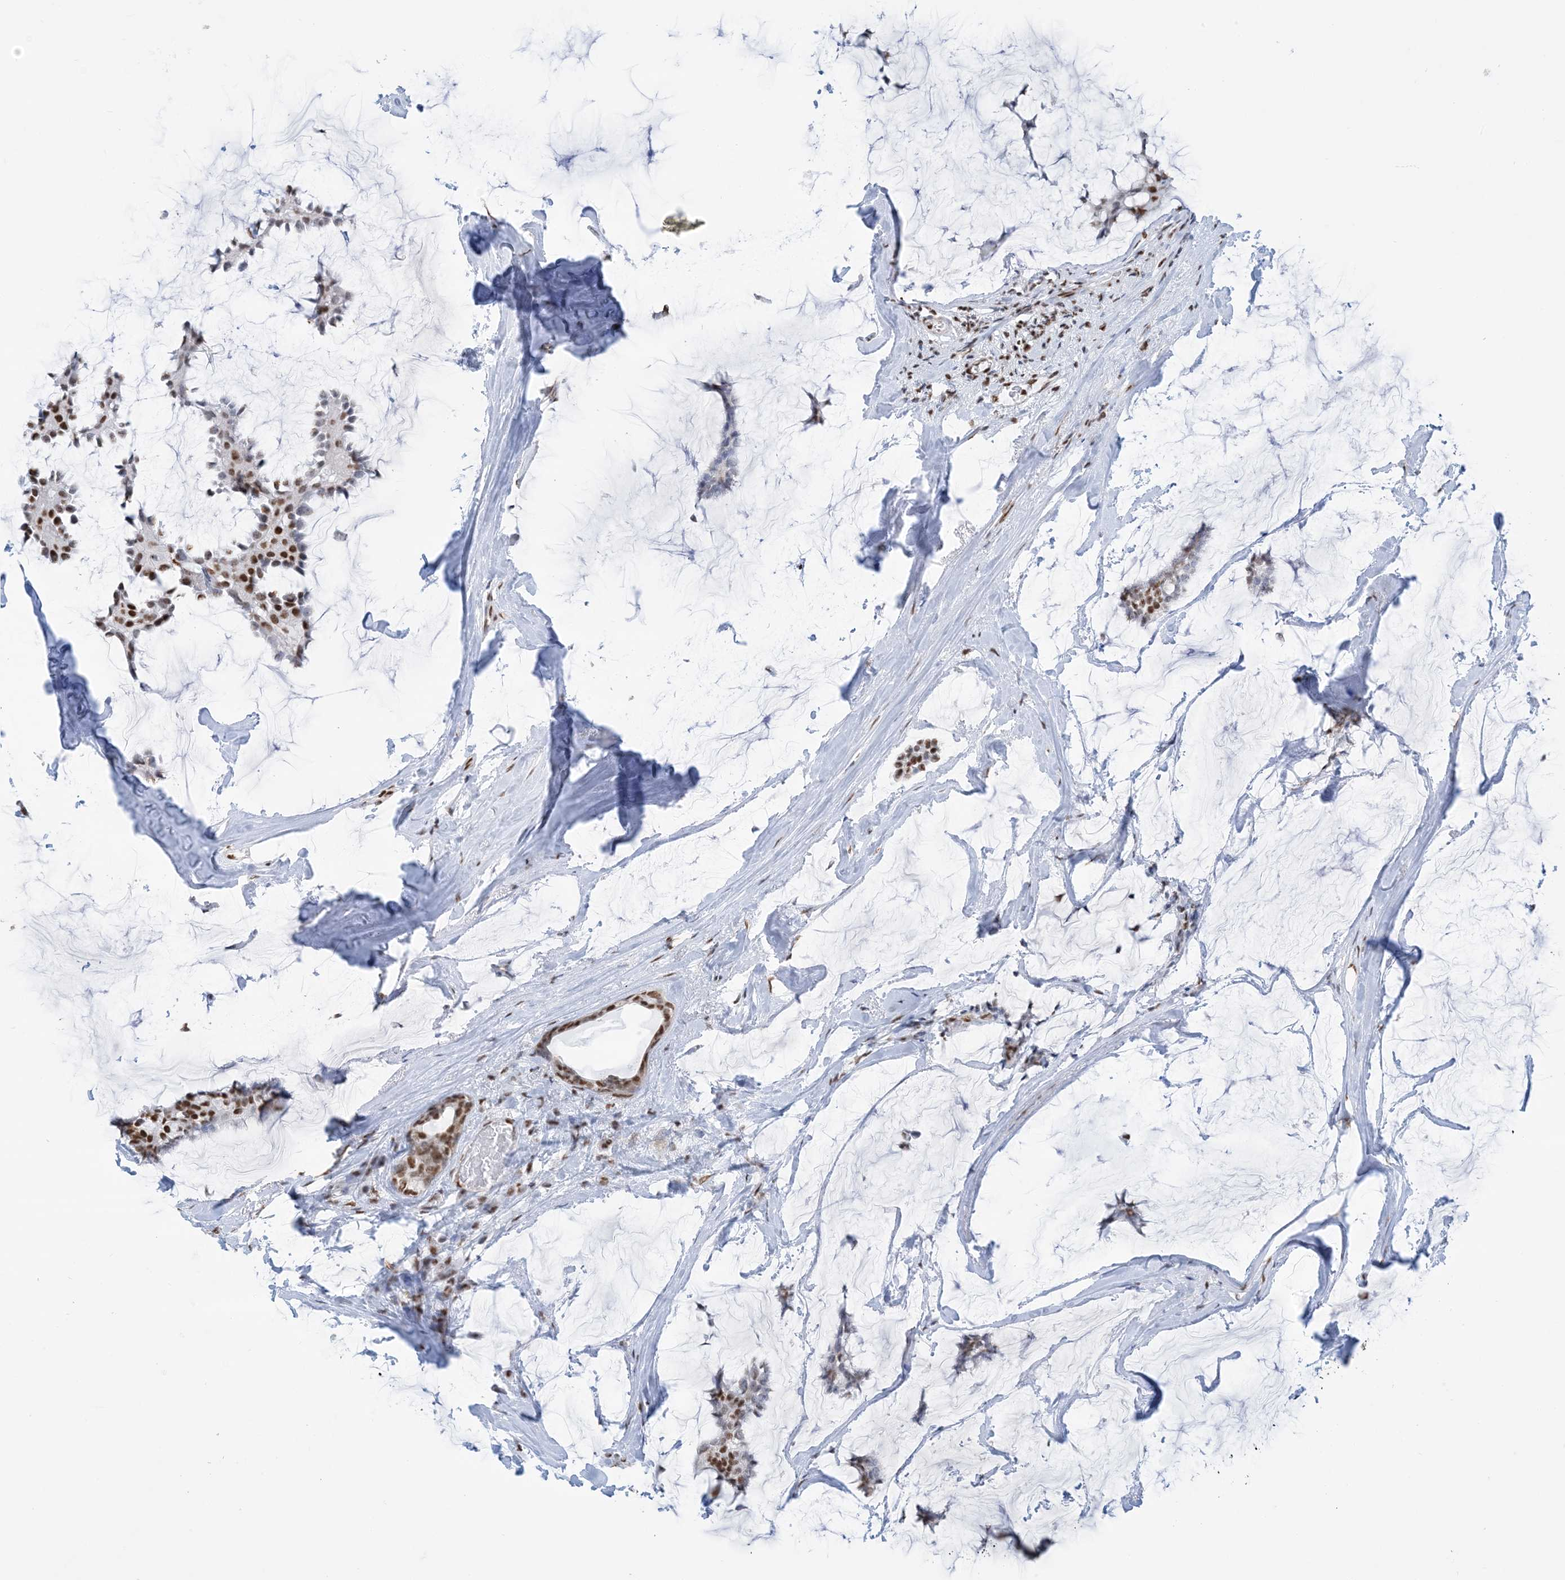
{"staining": {"intensity": "moderate", "quantity": ">75%", "location": "nuclear"}, "tissue": "breast cancer", "cell_type": "Tumor cells", "image_type": "cancer", "snomed": [{"axis": "morphology", "description": "Duct carcinoma"}, {"axis": "topography", "description": "Breast"}], "caption": "Intraductal carcinoma (breast) stained with DAB immunohistochemistry (IHC) shows medium levels of moderate nuclear staining in approximately >75% of tumor cells. (DAB = brown stain, brightfield microscopy at high magnification).", "gene": "ZNF792", "patient": {"sex": "female", "age": 93}}